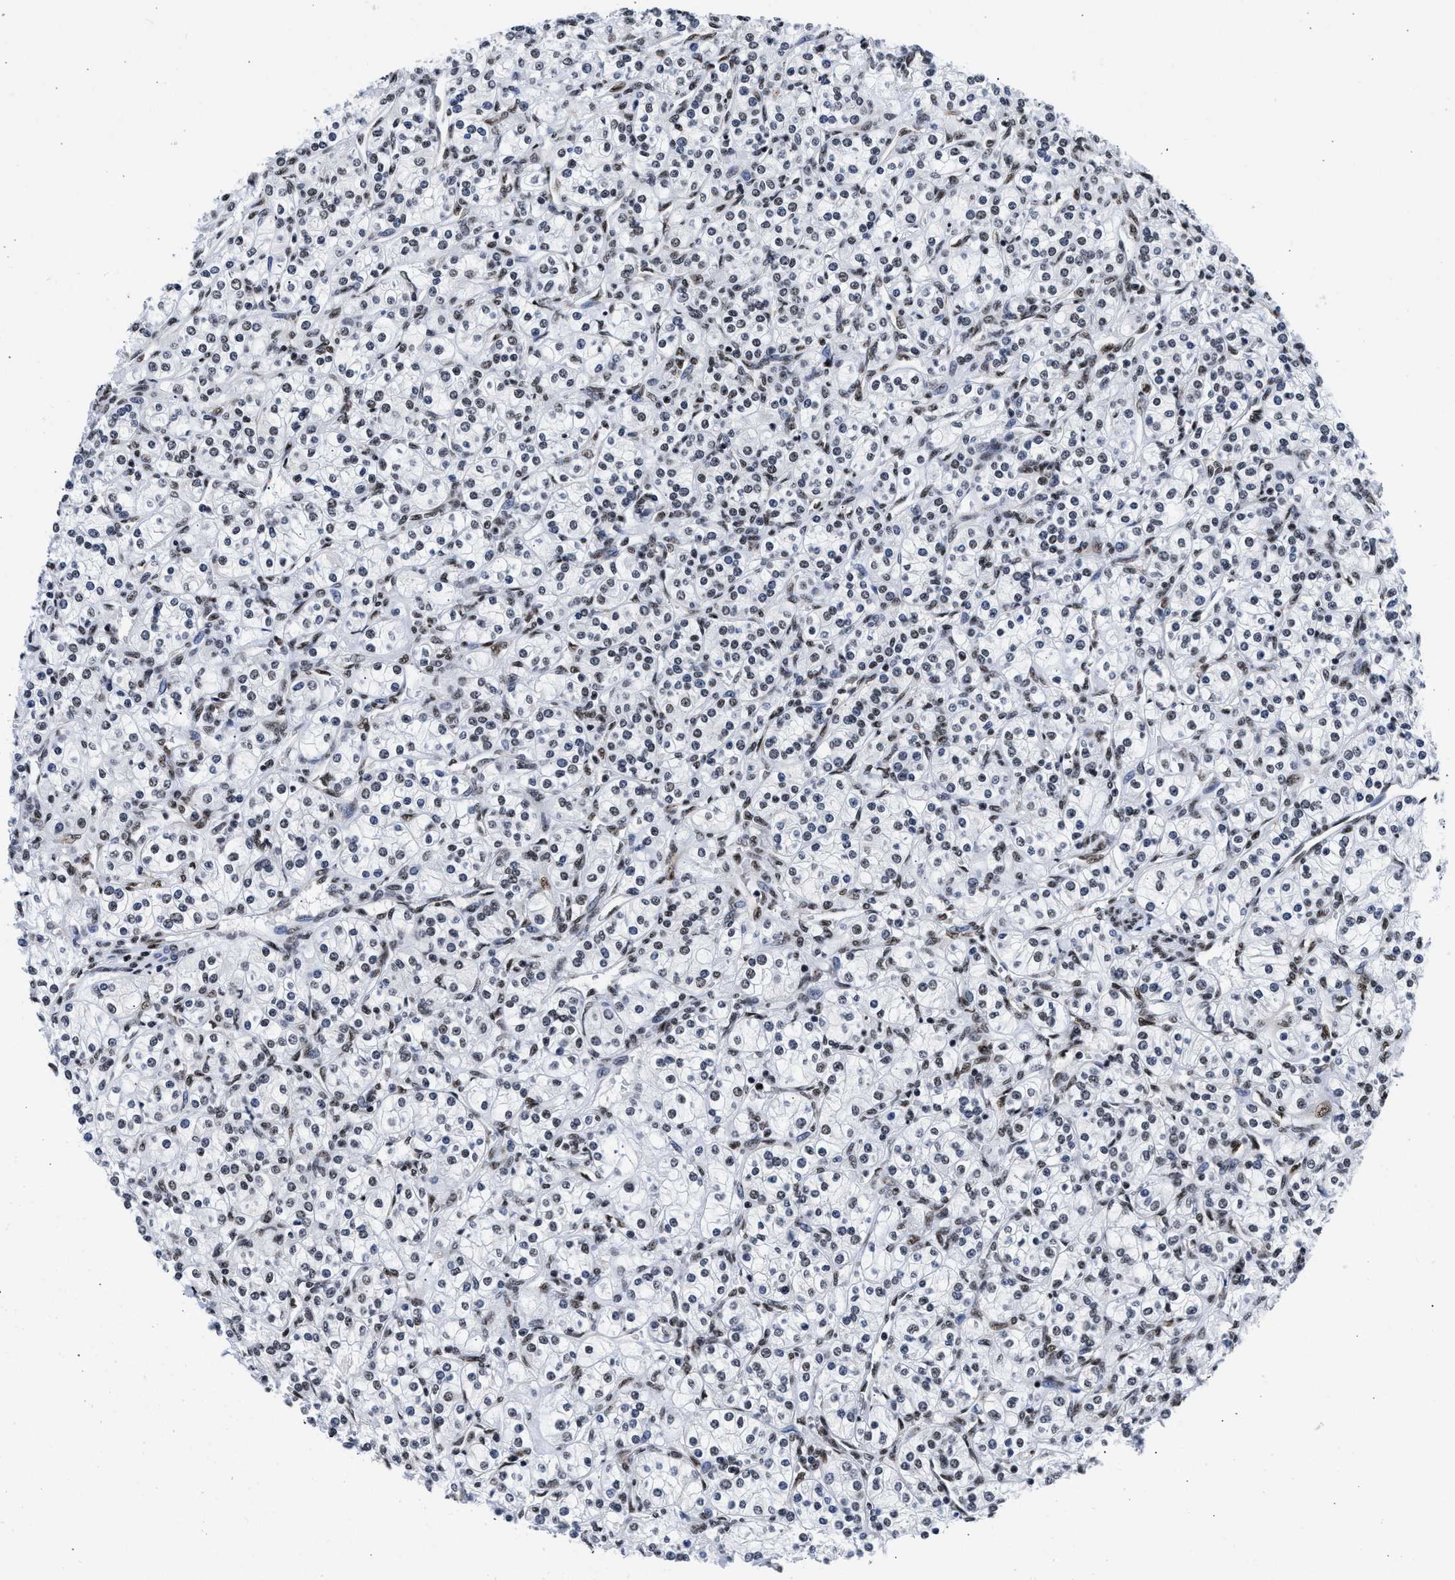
{"staining": {"intensity": "moderate", "quantity": "25%-75%", "location": "nuclear"}, "tissue": "renal cancer", "cell_type": "Tumor cells", "image_type": "cancer", "snomed": [{"axis": "morphology", "description": "Adenocarcinoma, NOS"}, {"axis": "topography", "description": "Kidney"}], "caption": "The immunohistochemical stain labels moderate nuclear positivity in tumor cells of renal adenocarcinoma tissue.", "gene": "RBM8A", "patient": {"sex": "male", "age": 77}}